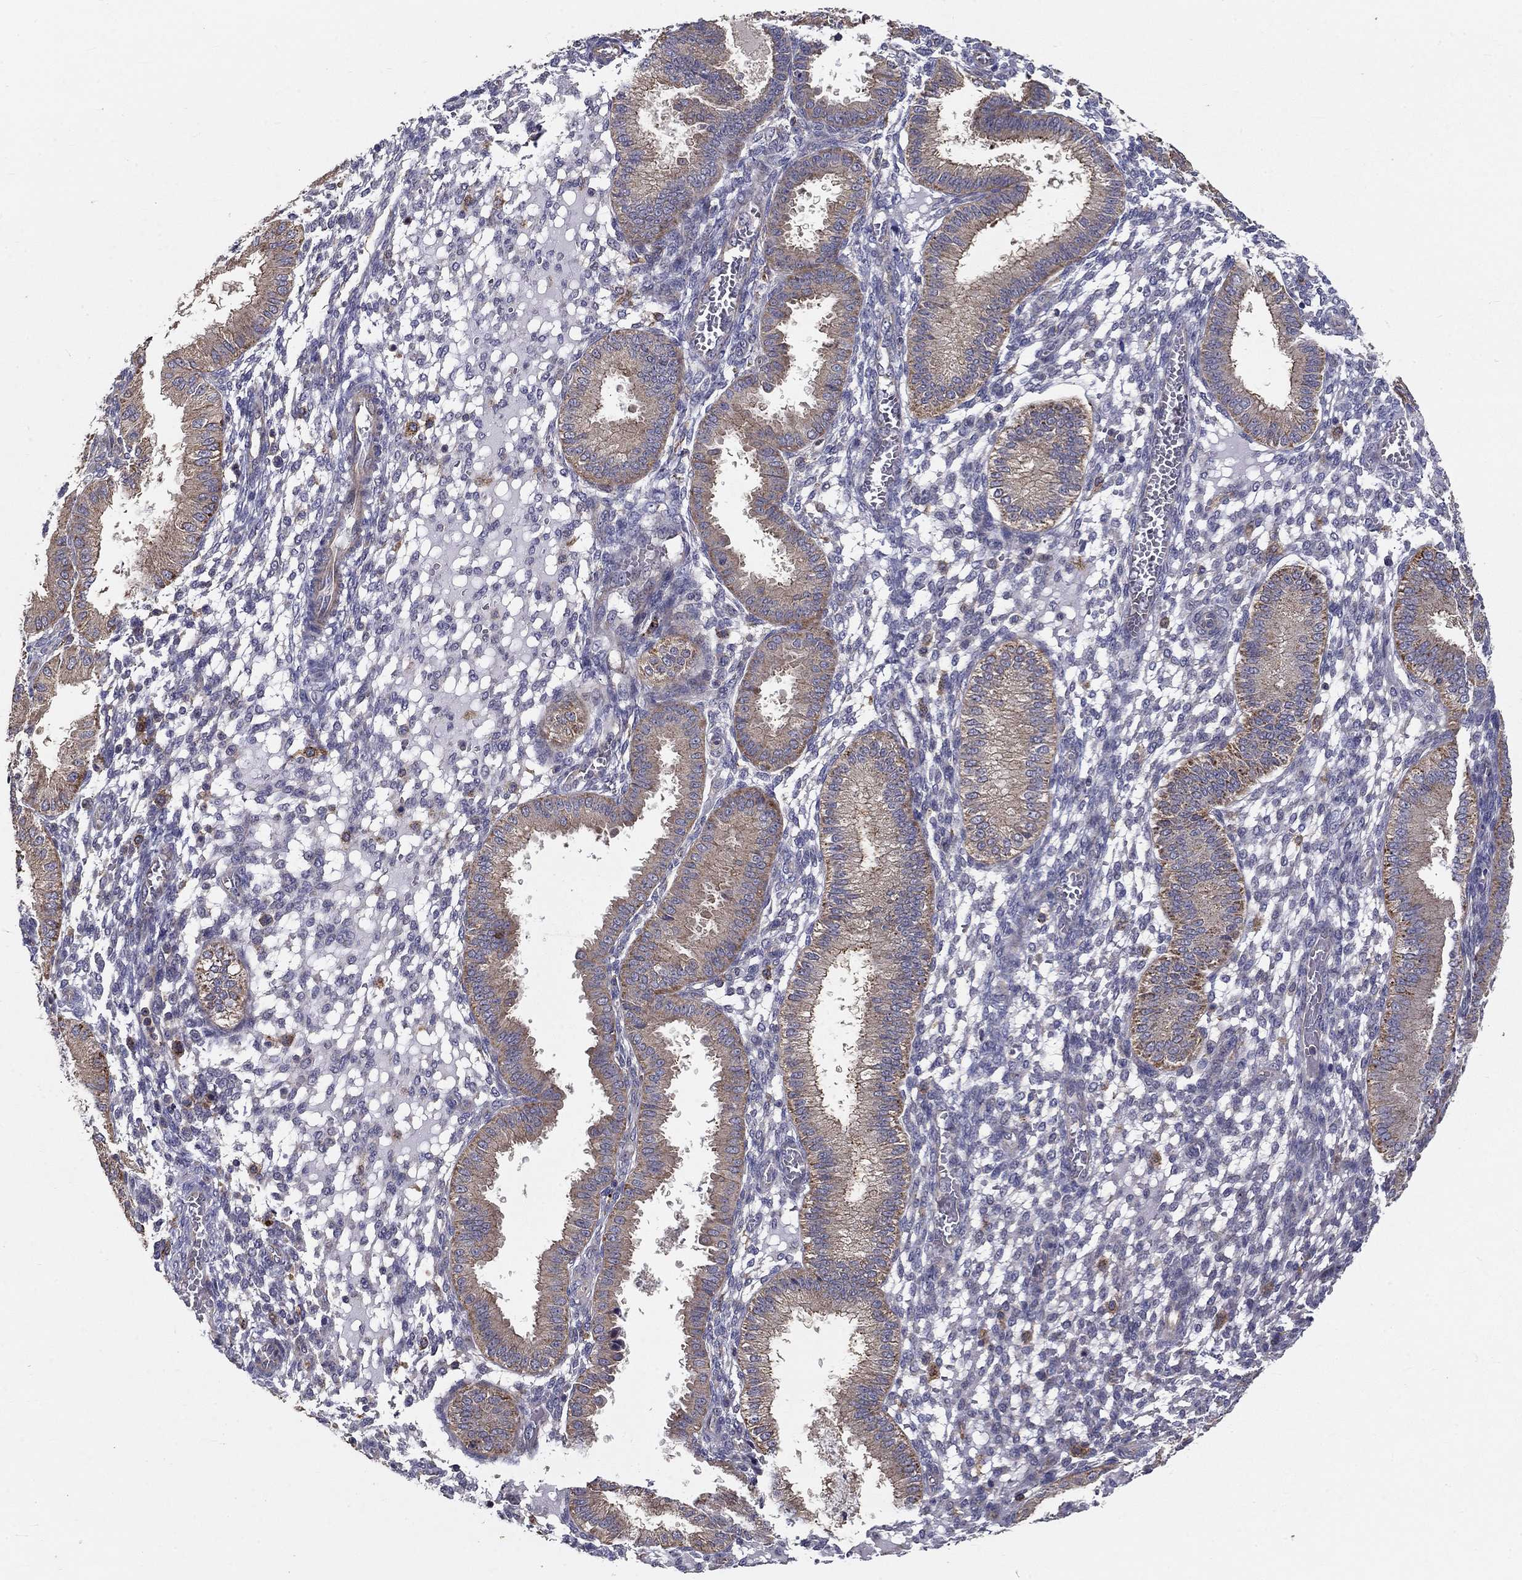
{"staining": {"intensity": "negative", "quantity": "none", "location": "none"}, "tissue": "endometrium", "cell_type": "Cells in endometrial stroma", "image_type": "normal", "snomed": [{"axis": "morphology", "description": "Normal tissue, NOS"}, {"axis": "topography", "description": "Endometrium"}], "caption": "Cells in endometrial stroma are negative for brown protein staining in benign endometrium.", "gene": "ALDH4A1", "patient": {"sex": "female", "age": 43}}